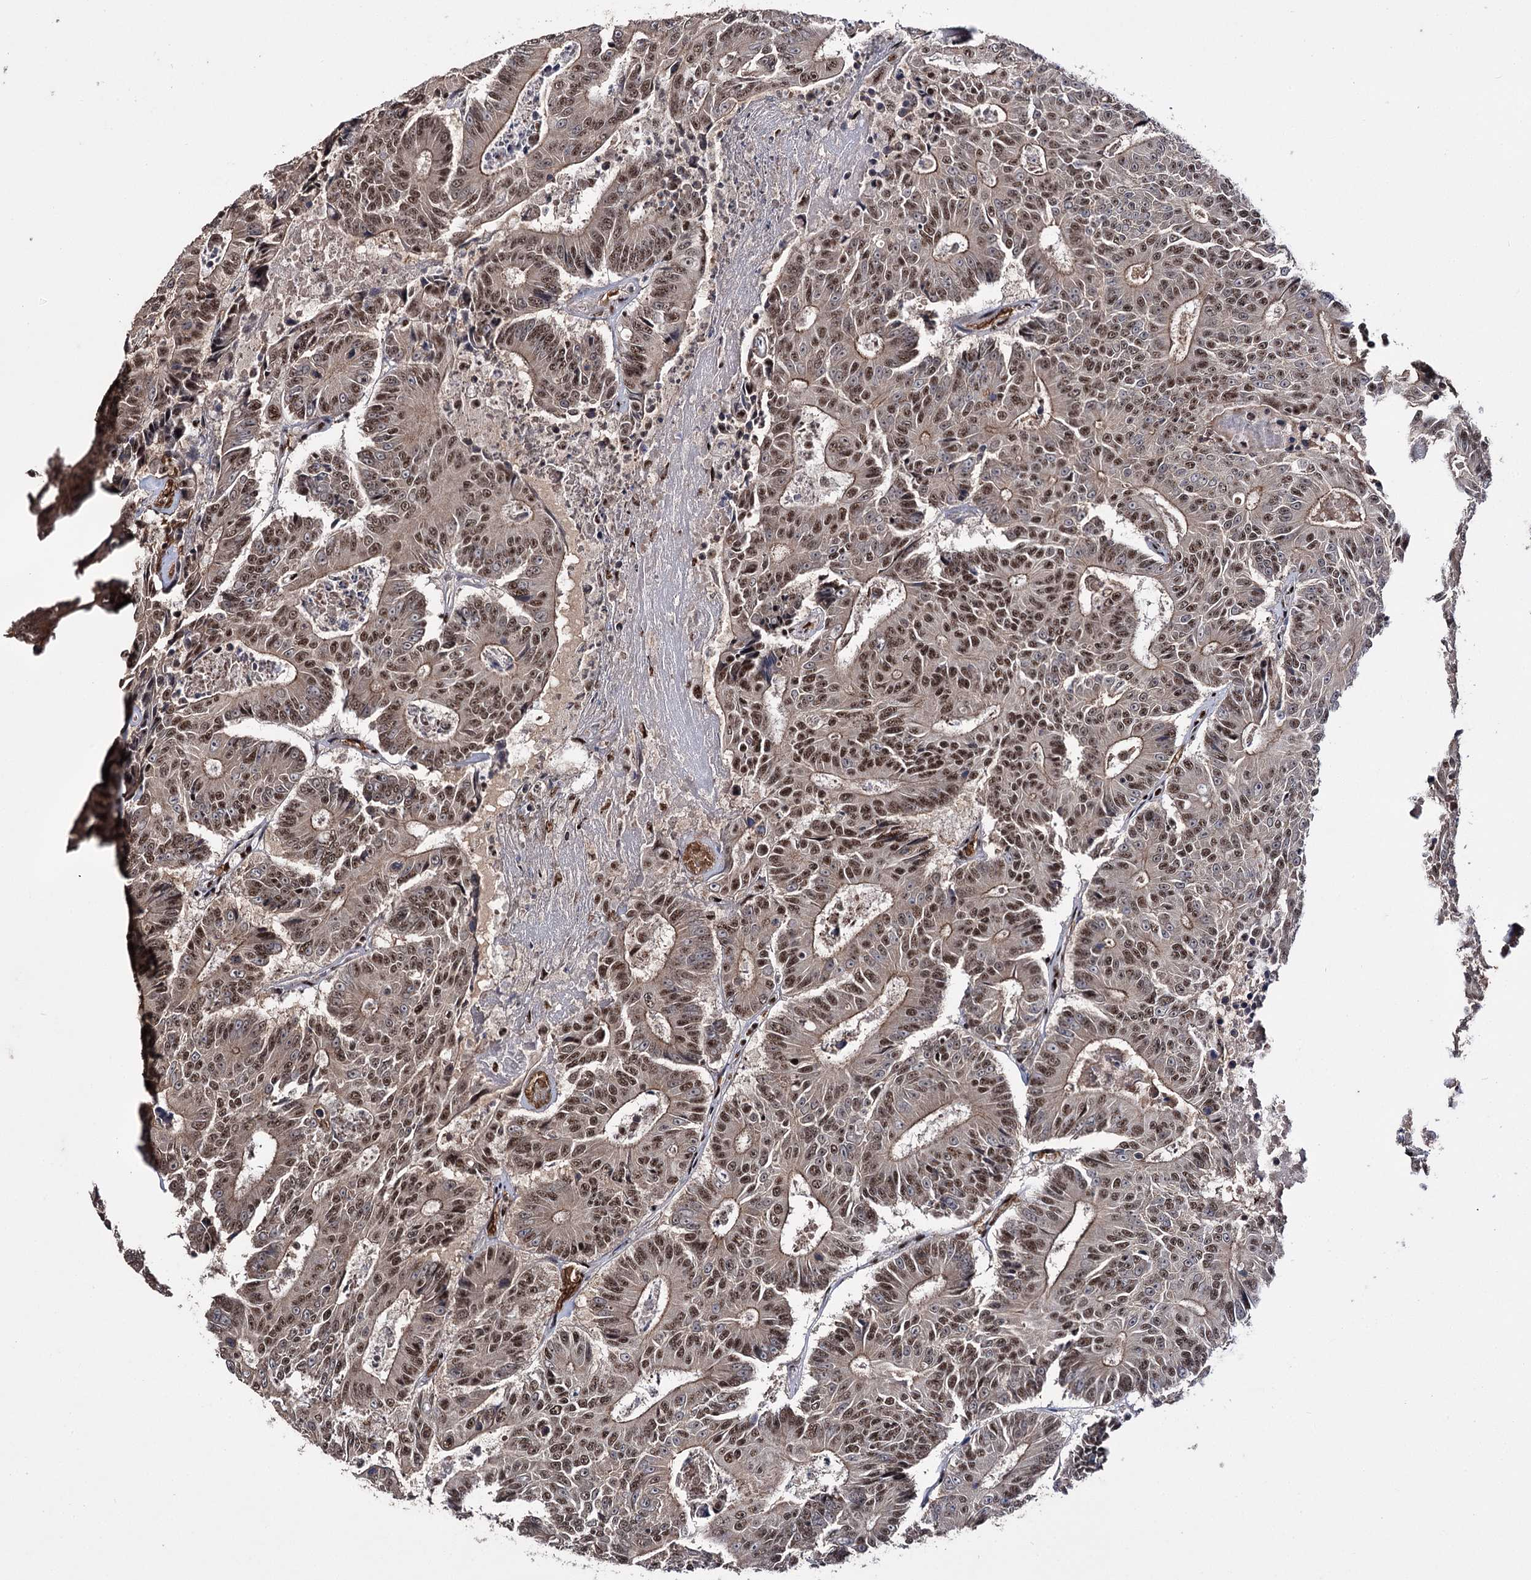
{"staining": {"intensity": "moderate", "quantity": ">75%", "location": "nuclear"}, "tissue": "colorectal cancer", "cell_type": "Tumor cells", "image_type": "cancer", "snomed": [{"axis": "morphology", "description": "Adenocarcinoma, NOS"}, {"axis": "topography", "description": "Colon"}], "caption": "Tumor cells exhibit medium levels of moderate nuclear expression in about >75% of cells in adenocarcinoma (colorectal).", "gene": "PRPF40A", "patient": {"sex": "male", "age": 83}}